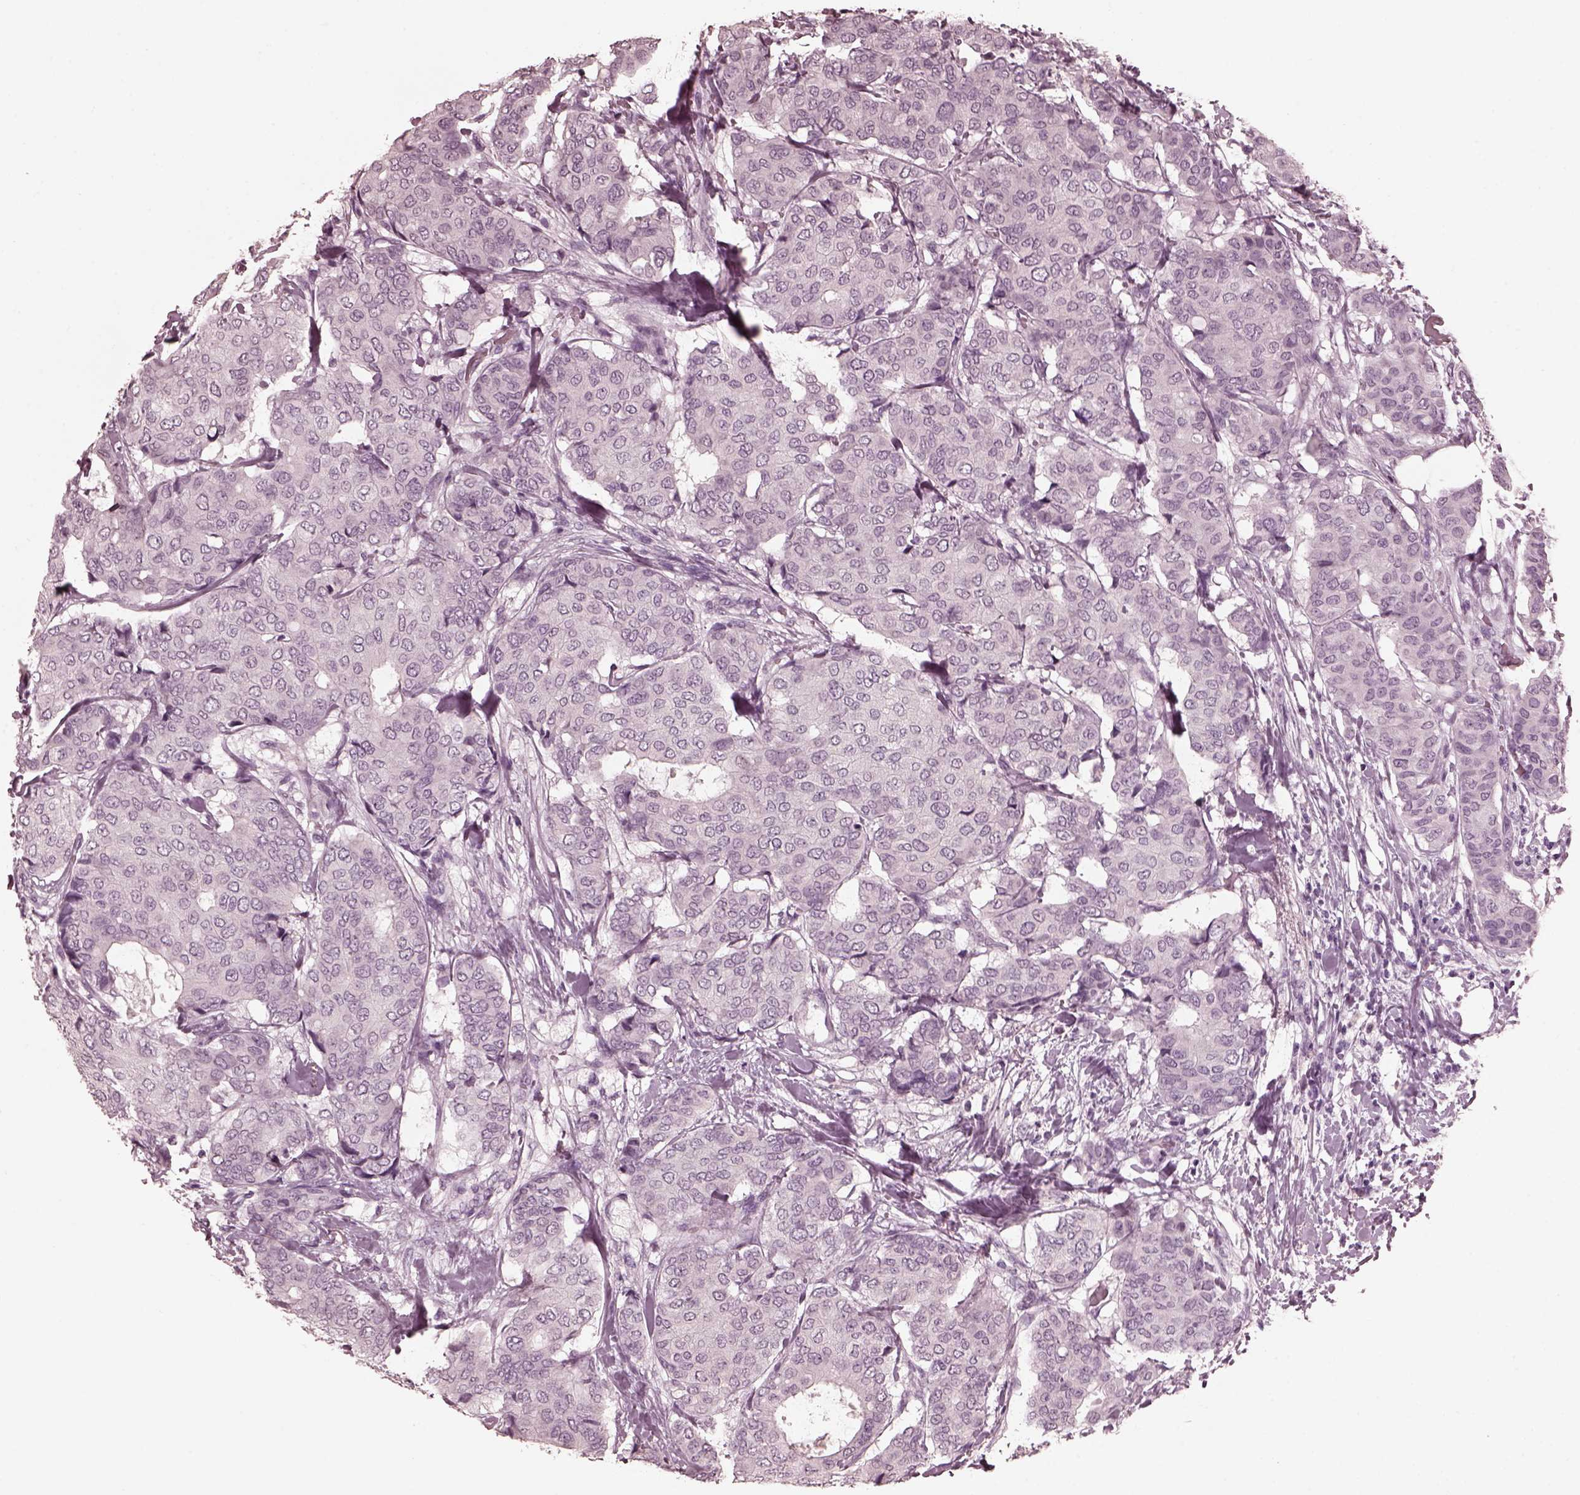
{"staining": {"intensity": "negative", "quantity": "none", "location": "none"}, "tissue": "breast cancer", "cell_type": "Tumor cells", "image_type": "cancer", "snomed": [{"axis": "morphology", "description": "Duct carcinoma"}, {"axis": "topography", "description": "Breast"}], "caption": "Immunohistochemistry of human breast intraductal carcinoma displays no expression in tumor cells.", "gene": "CGA", "patient": {"sex": "female", "age": 75}}